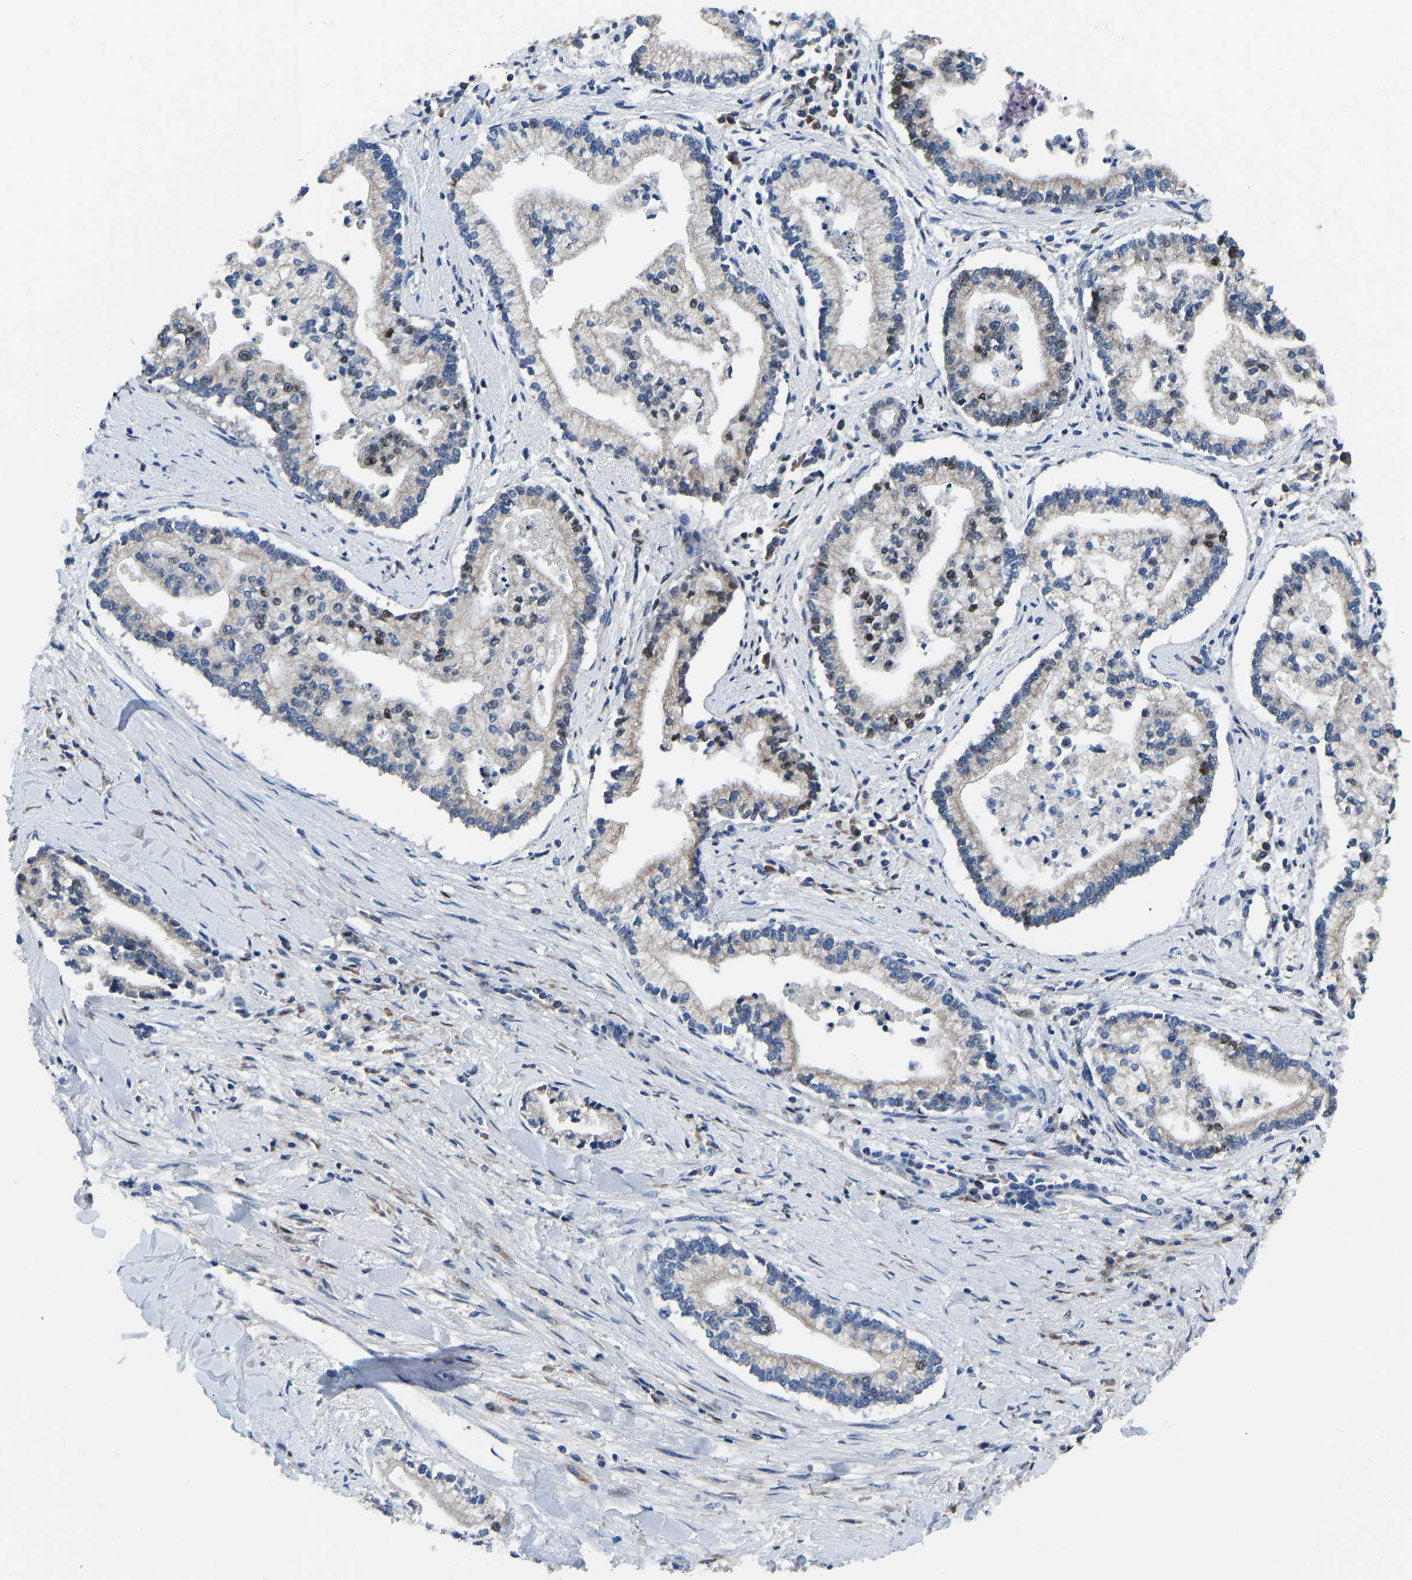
{"staining": {"intensity": "moderate", "quantity": "<25%", "location": "nuclear"}, "tissue": "liver cancer", "cell_type": "Tumor cells", "image_type": "cancer", "snomed": [{"axis": "morphology", "description": "Cholangiocarcinoma"}, {"axis": "topography", "description": "Liver"}], "caption": "Moderate nuclear staining for a protein is identified in about <25% of tumor cells of liver cancer (cholangiocarcinoma) using immunohistochemistry.", "gene": "EGR1", "patient": {"sex": "male", "age": 50}}